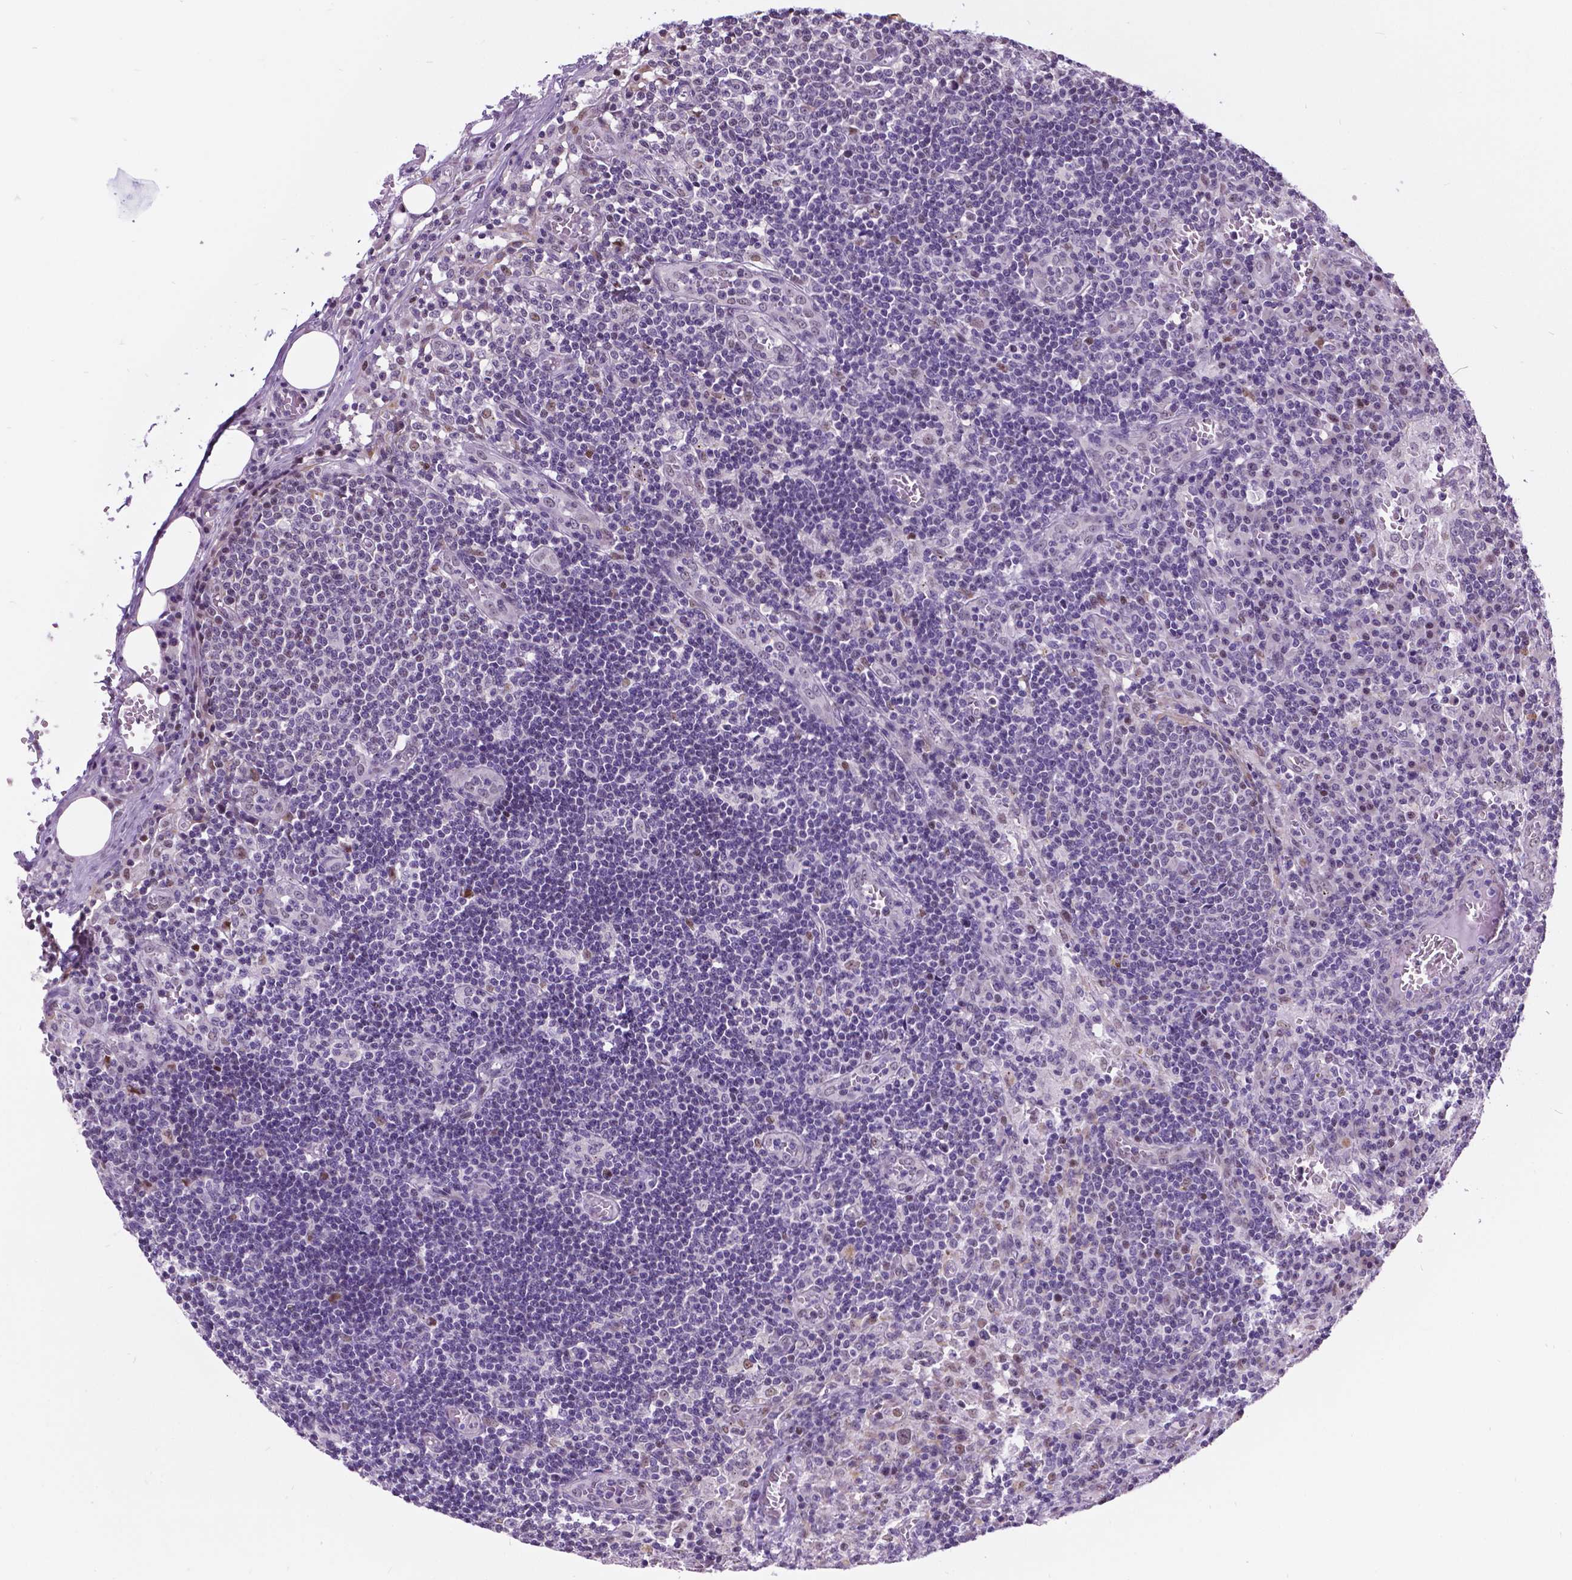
{"staining": {"intensity": "negative", "quantity": "none", "location": "none"}, "tissue": "lymph node", "cell_type": "Non-germinal center cells", "image_type": "normal", "snomed": [{"axis": "morphology", "description": "Normal tissue, NOS"}, {"axis": "topography", "description": "Lymph node"}], "caption": "Immunohistochemistry (IHC) of normal human lymph node shows no positivity in non-germinal center cells. (Brightfield microscopy of DAB IHC at high magnification).", "gene": "DPF3", "patient": {"sex": "male", "age": 62}}